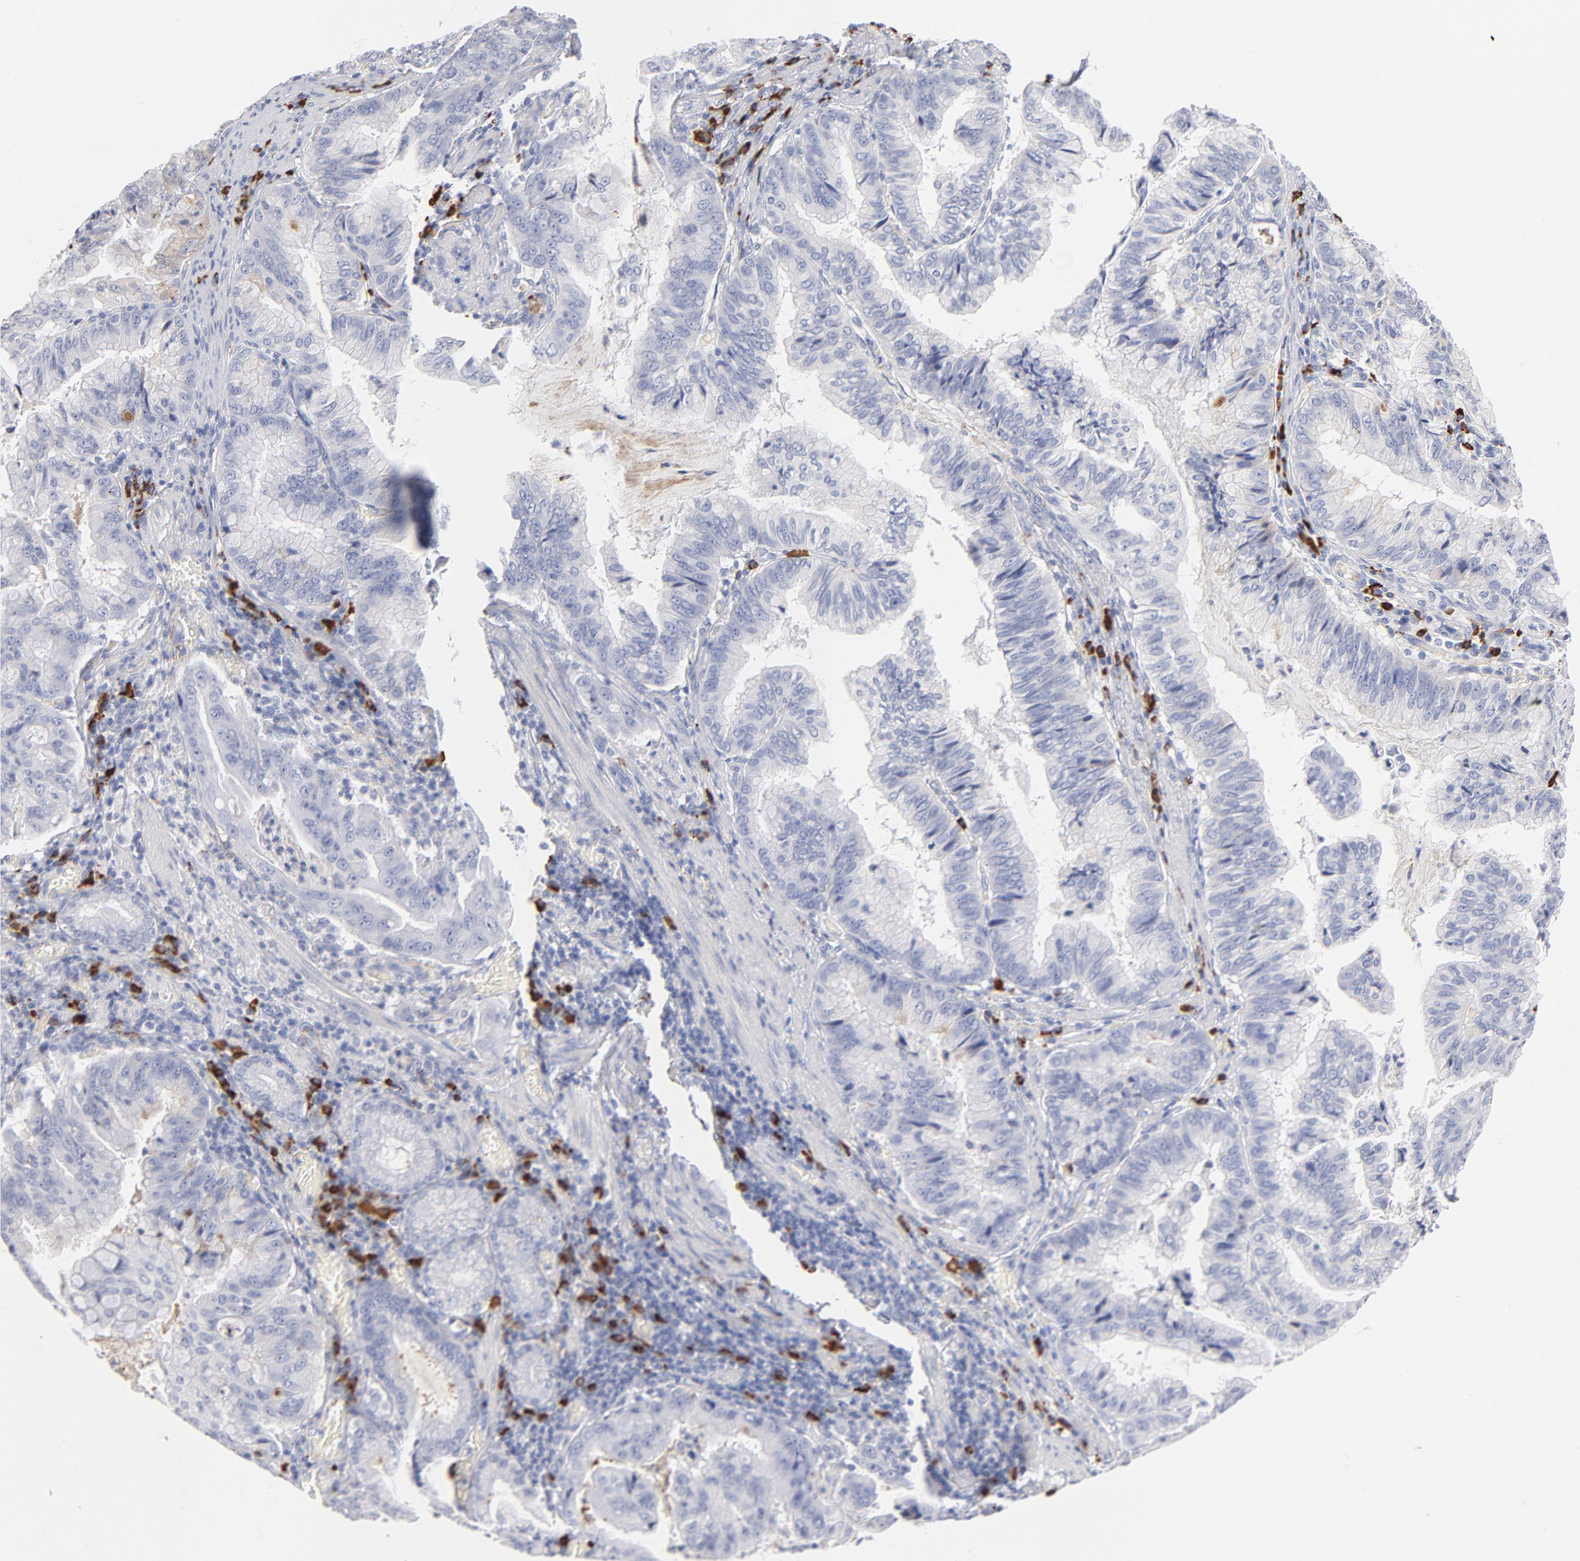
{"staining": {"intensity": "negative", "quantity": "none", "location": "none"}, "tissue": "stomach cancer", "cell_type": "Tumor cells", "image_type": "cancer", "snomed": [{"axis": "morphology", "description": "Adenocarcinoma, NOS"}, {"axis": "topography", "description": "Stomach, upper"}], "caption": "IHC of human stomach adenocarcinoma reveals no staining in tumor cells.", "gene": "PLAT", "patient": {"sex": "male", "age": 80}}